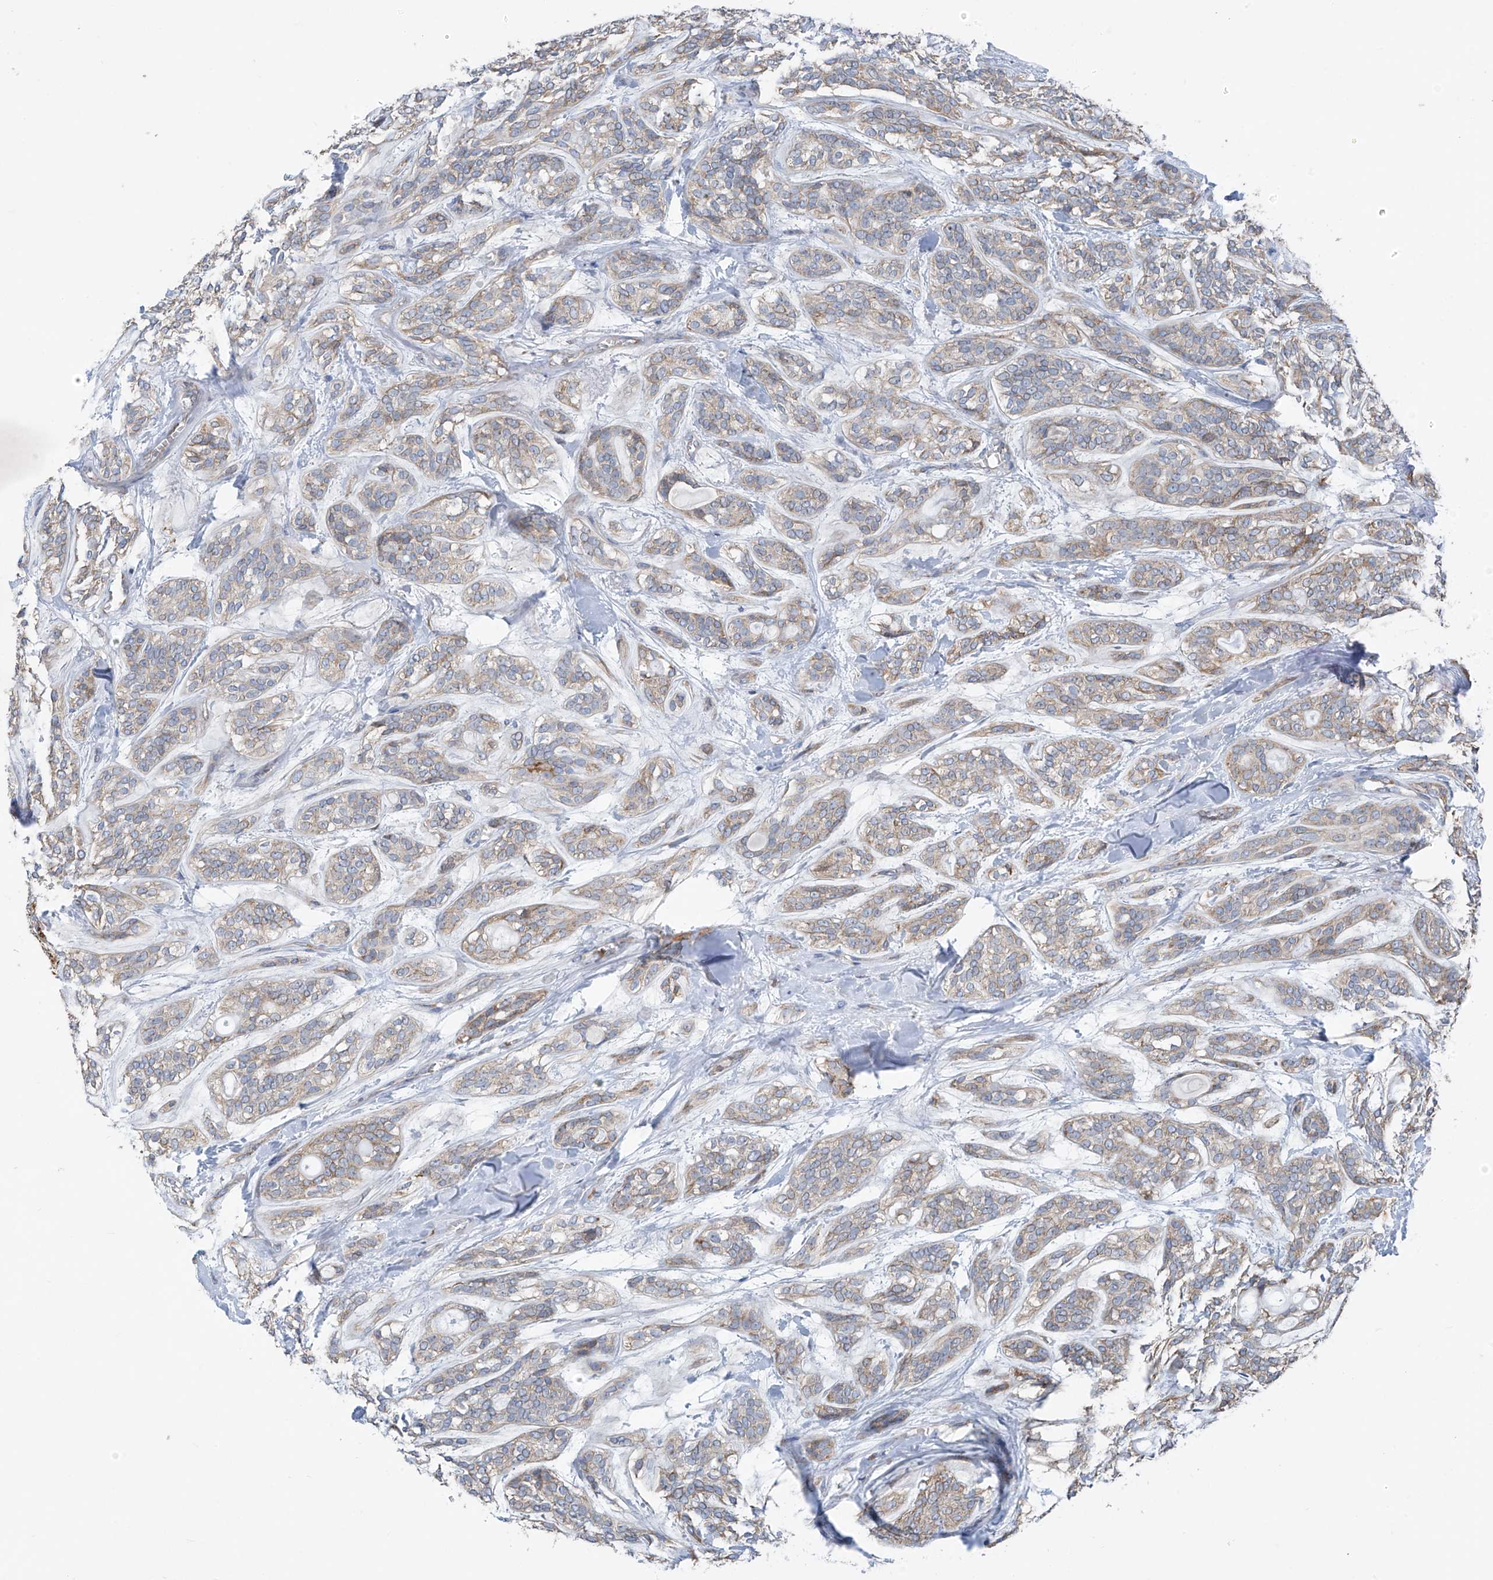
{"staining": {"intensity": "weak", "quantity": "25%-75%", "location": "cytoplasmic/membranous"}, "tissue": "head and neck cancer", "cell_type": "Tumor cells", "image_type": "cancer", "snomed": [{"axis": "morphology", "description": "Adenocarcinoma, NOS"}, {"axis": "topography", "description": "Head-Neck"}], "caption": "Human adenocarcinoma (head and neck) stained with a protein marker demonstrates weak staining in tumor cells.", "gene": "EOMES", "patient": {"sex": "male", "age": 66}}